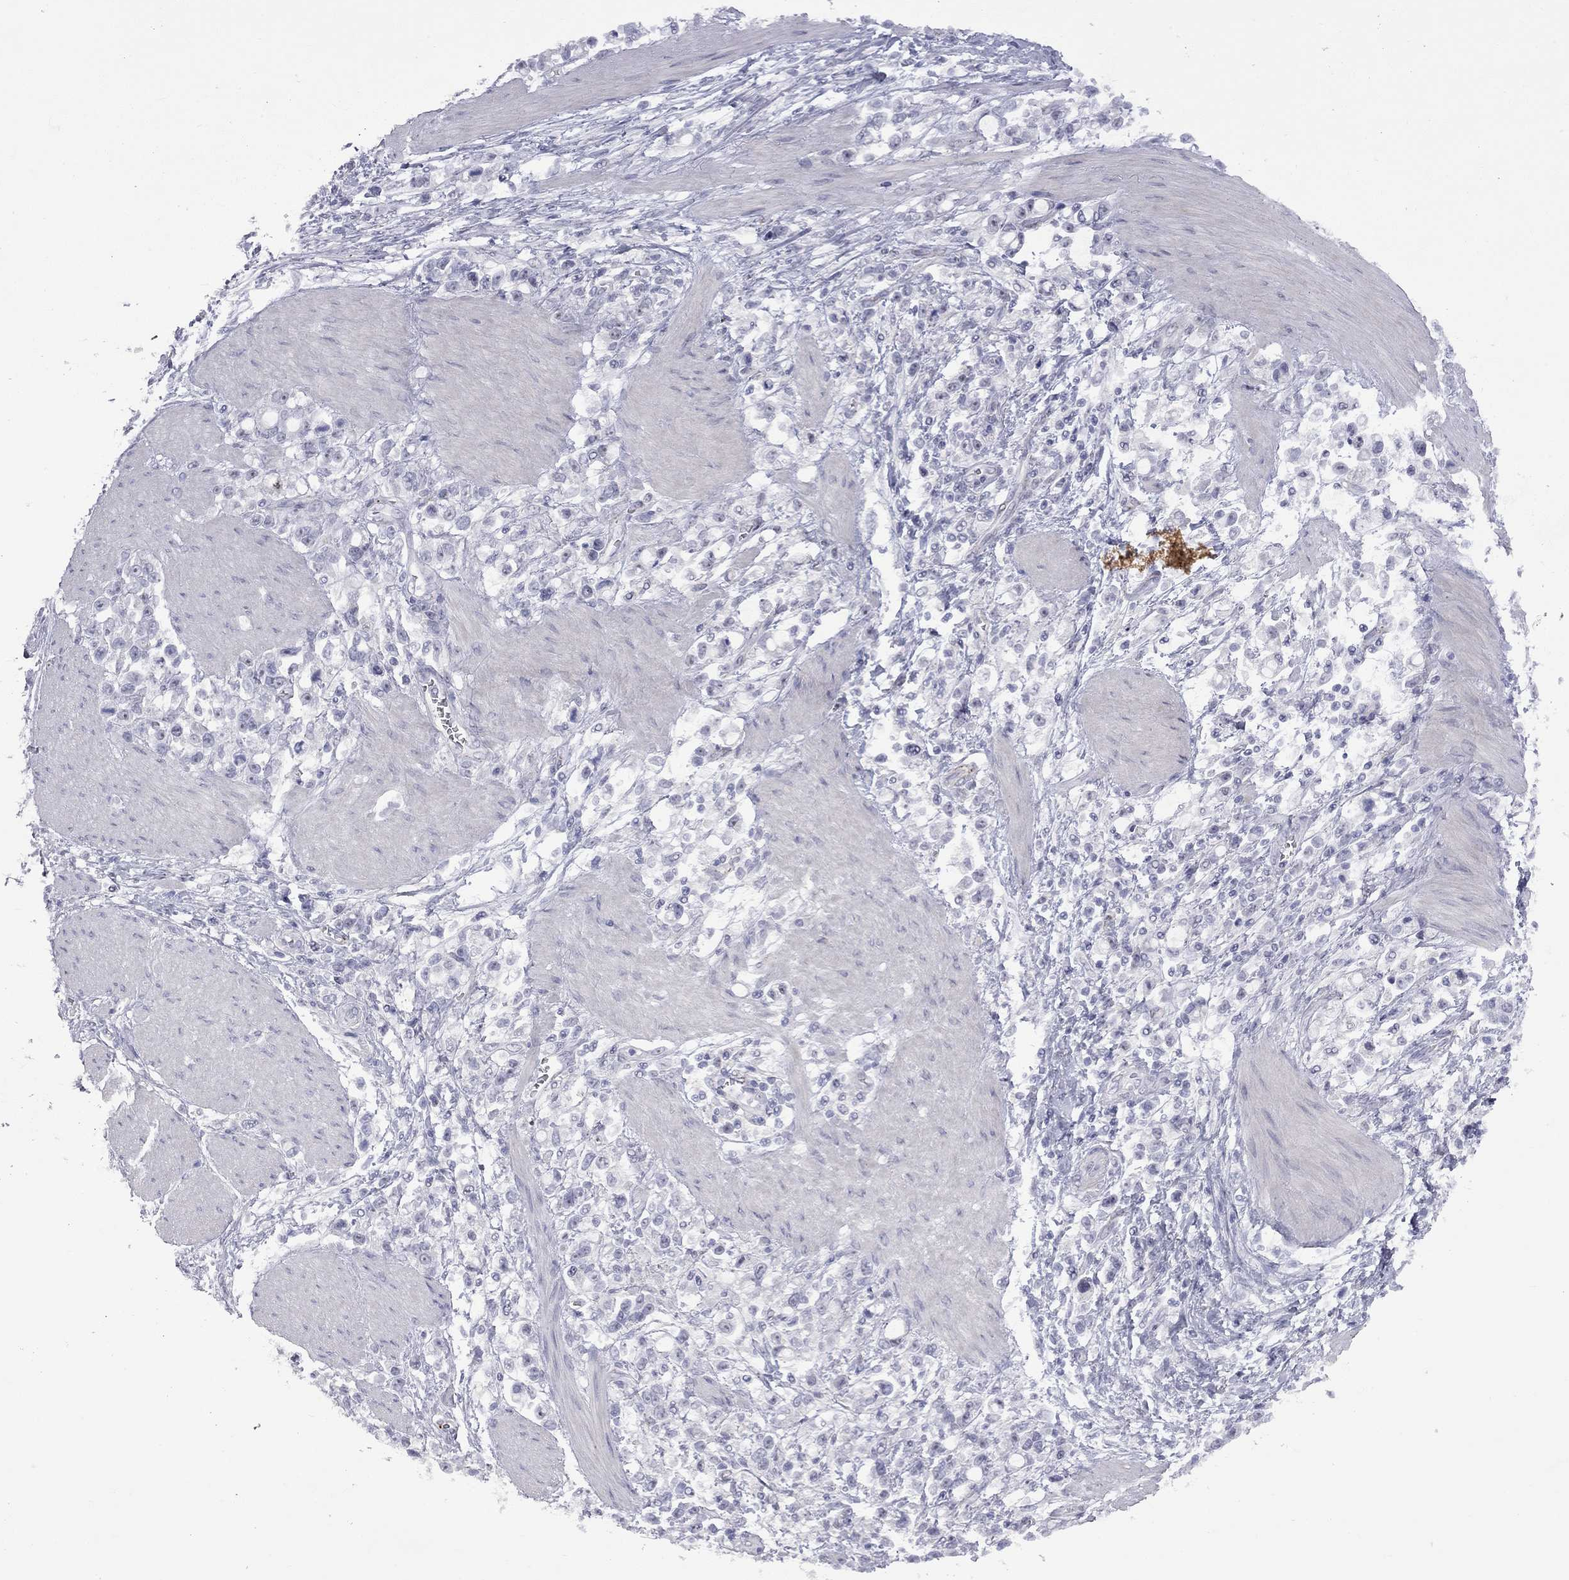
{"staining": {"intensity": "negative", "quantity": "none", "location": "none"}, "tissue": "stomach cancer", "cell_type": "Tumor cells", "image_type": "cancer", "snomed": [{"axis": "morphology", "description": "Adenocarcinoma, NOS"}, {"axis": "topography", "description": "Stomach"}], "caption": "Immunohistochemical staining of stomach cancer (adenocarcinoma) shows no significant positivity in tumor cells.", "gene": "GSG1L", "patient": {"sex": "male", "age": 63}}